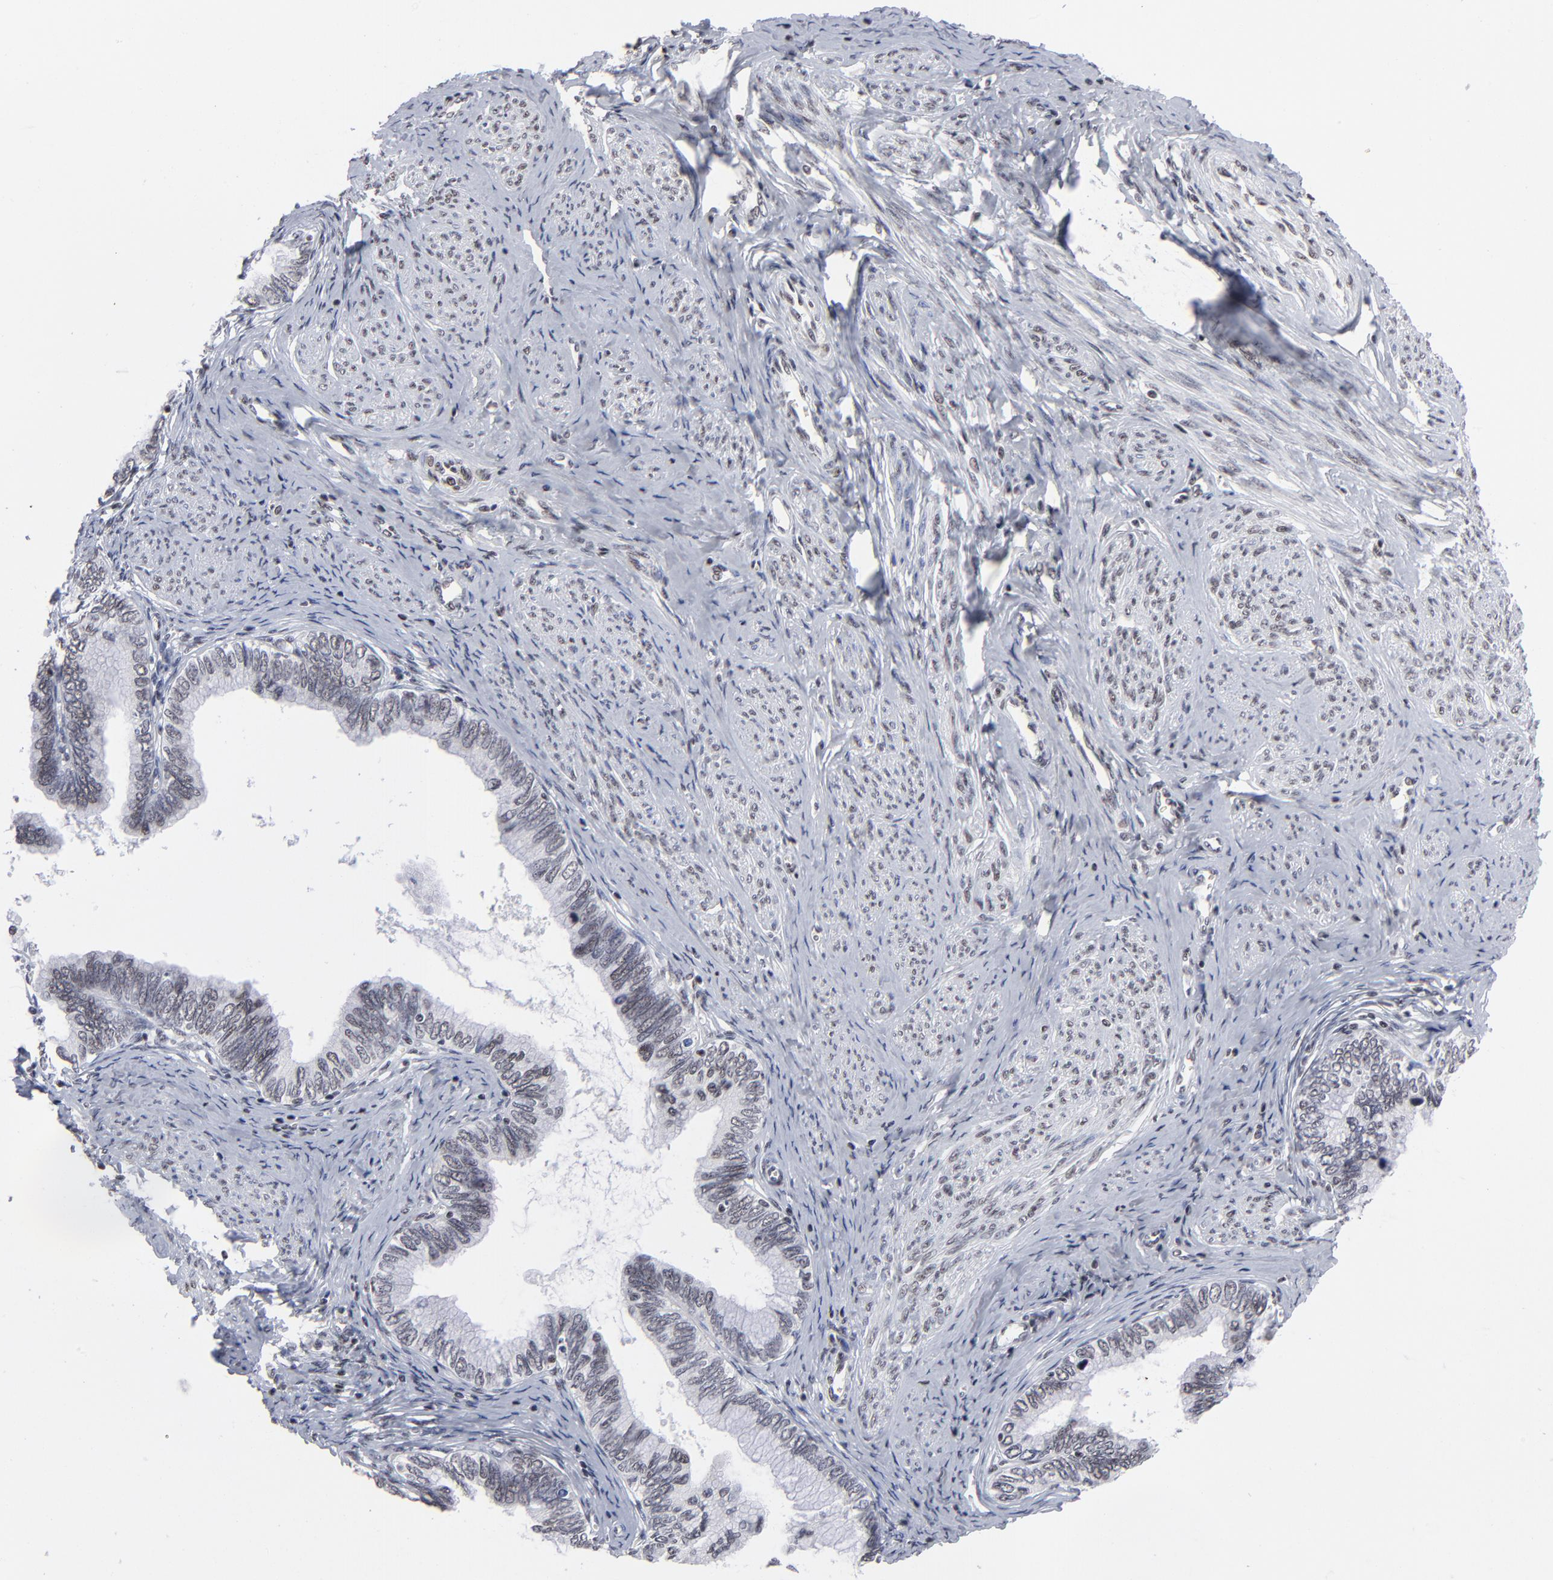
{"staining": {"intensity": "weak", "quantity": "<25%", "location": "nuclear"}, "tissue": "cervical cancer", "cell_type": "Tumor cells", "image_type": "cancer", "snomed": [{"axis": "morphology", "description": "Adenocarcinoma, NOS"}, {"axis": "topography", "description": "Cervix"}], "caption": "IHC photomicrograph of neoplastic tissue: human cervical cancer stained with DAB reveals no significant protein expression in tumor cells. (DAB (3,3'-diaminobenzidine) immunohistochemistry (IHC) with hematoxylin counter stain).", "gene": "SP2", "patient": {"sex": "female", "age": 49}}